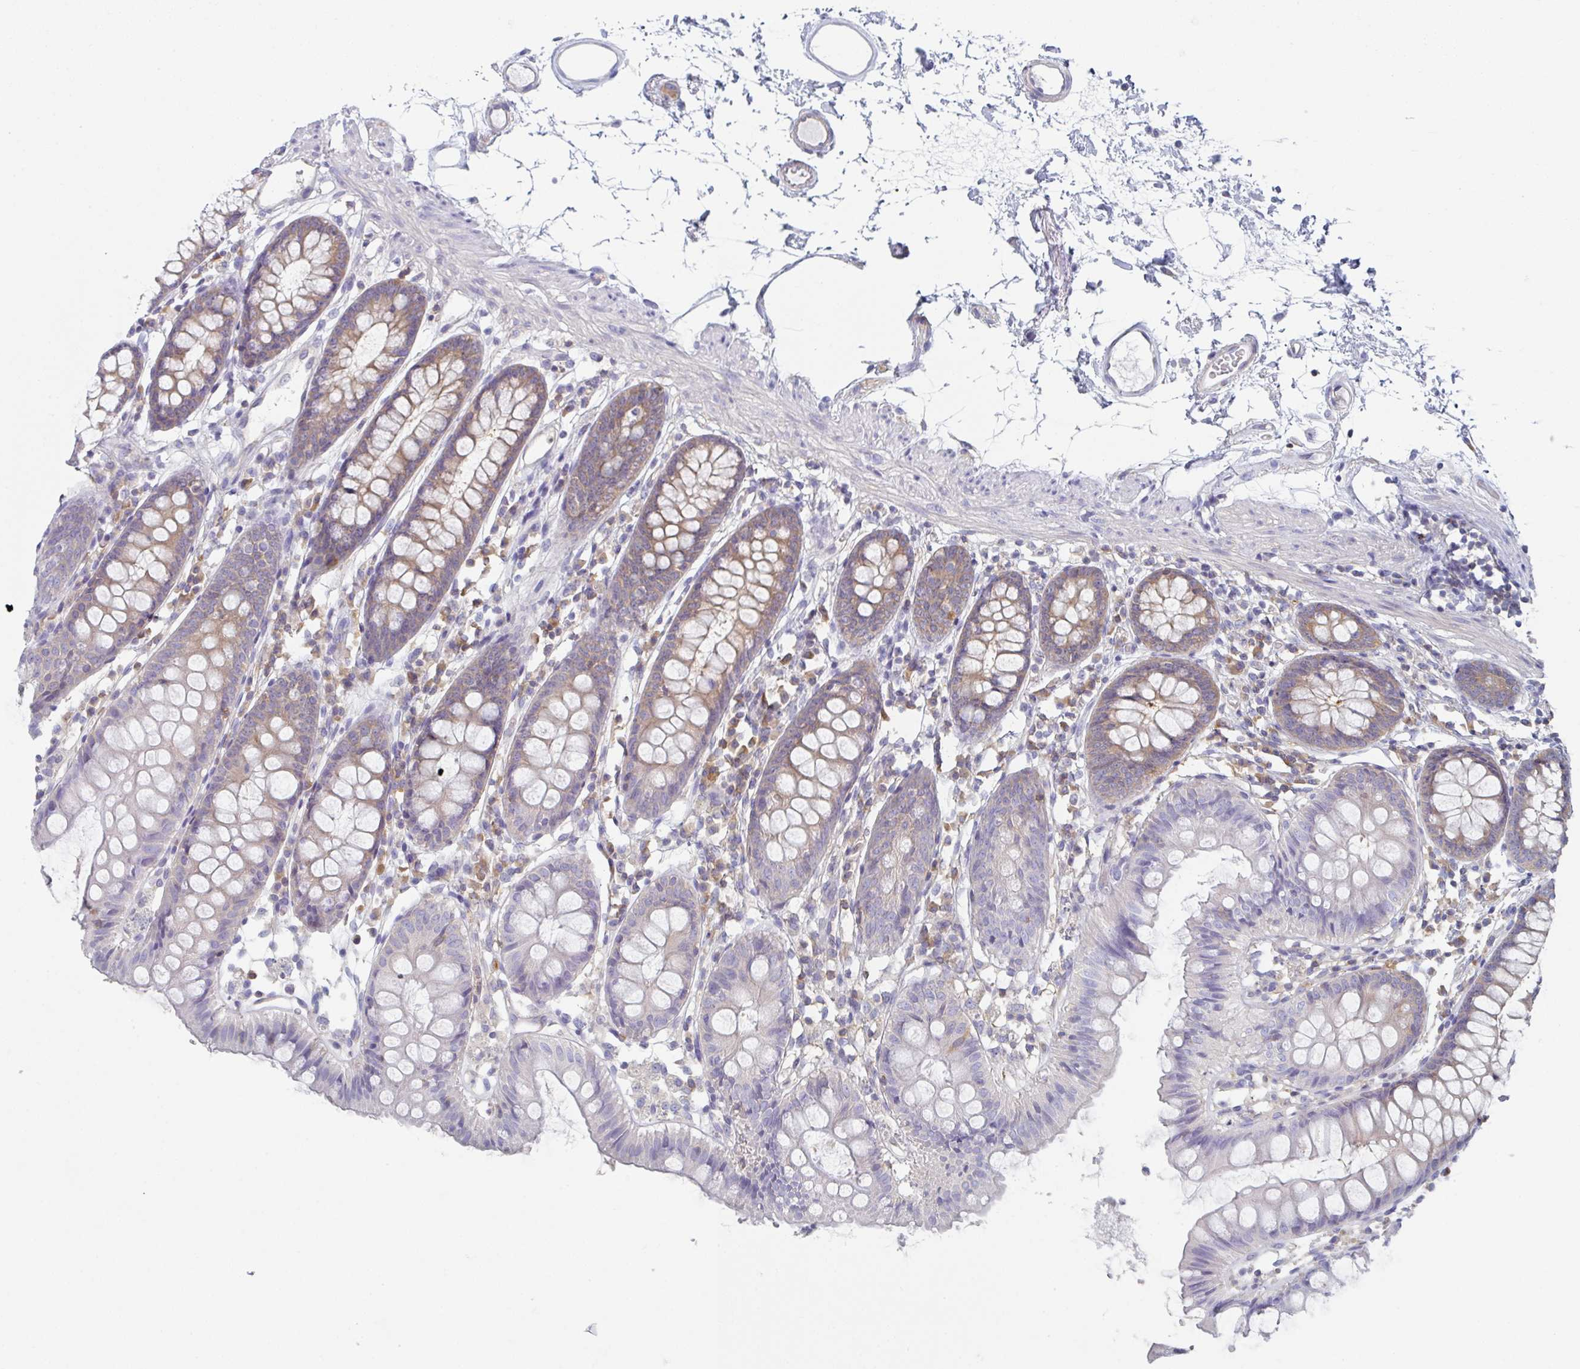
{"staining": {"intensity": "negative", "quantity": "none", "location": "none"}, "tissue": "colon", "cell_type": "Endothelial cells", "image_type": "normal", "snomed": [{"axis": "morphology", "description": "Normal tissue, NOS"}, {"axis": "topography", "description": "Colon"}], "caption": "Benign colon was stained to show a protein in brown. There is no significant expression in endothelial cells. (Stains: DAB (3,3'-diaminobenzidine) immunohistochemistry (IHC) with hematoxylin counter stain, Microscopy: brightfield microscopy at high magnification).", "gene": "AMPD2", "patient": {"sex": "female", "age": 84}}